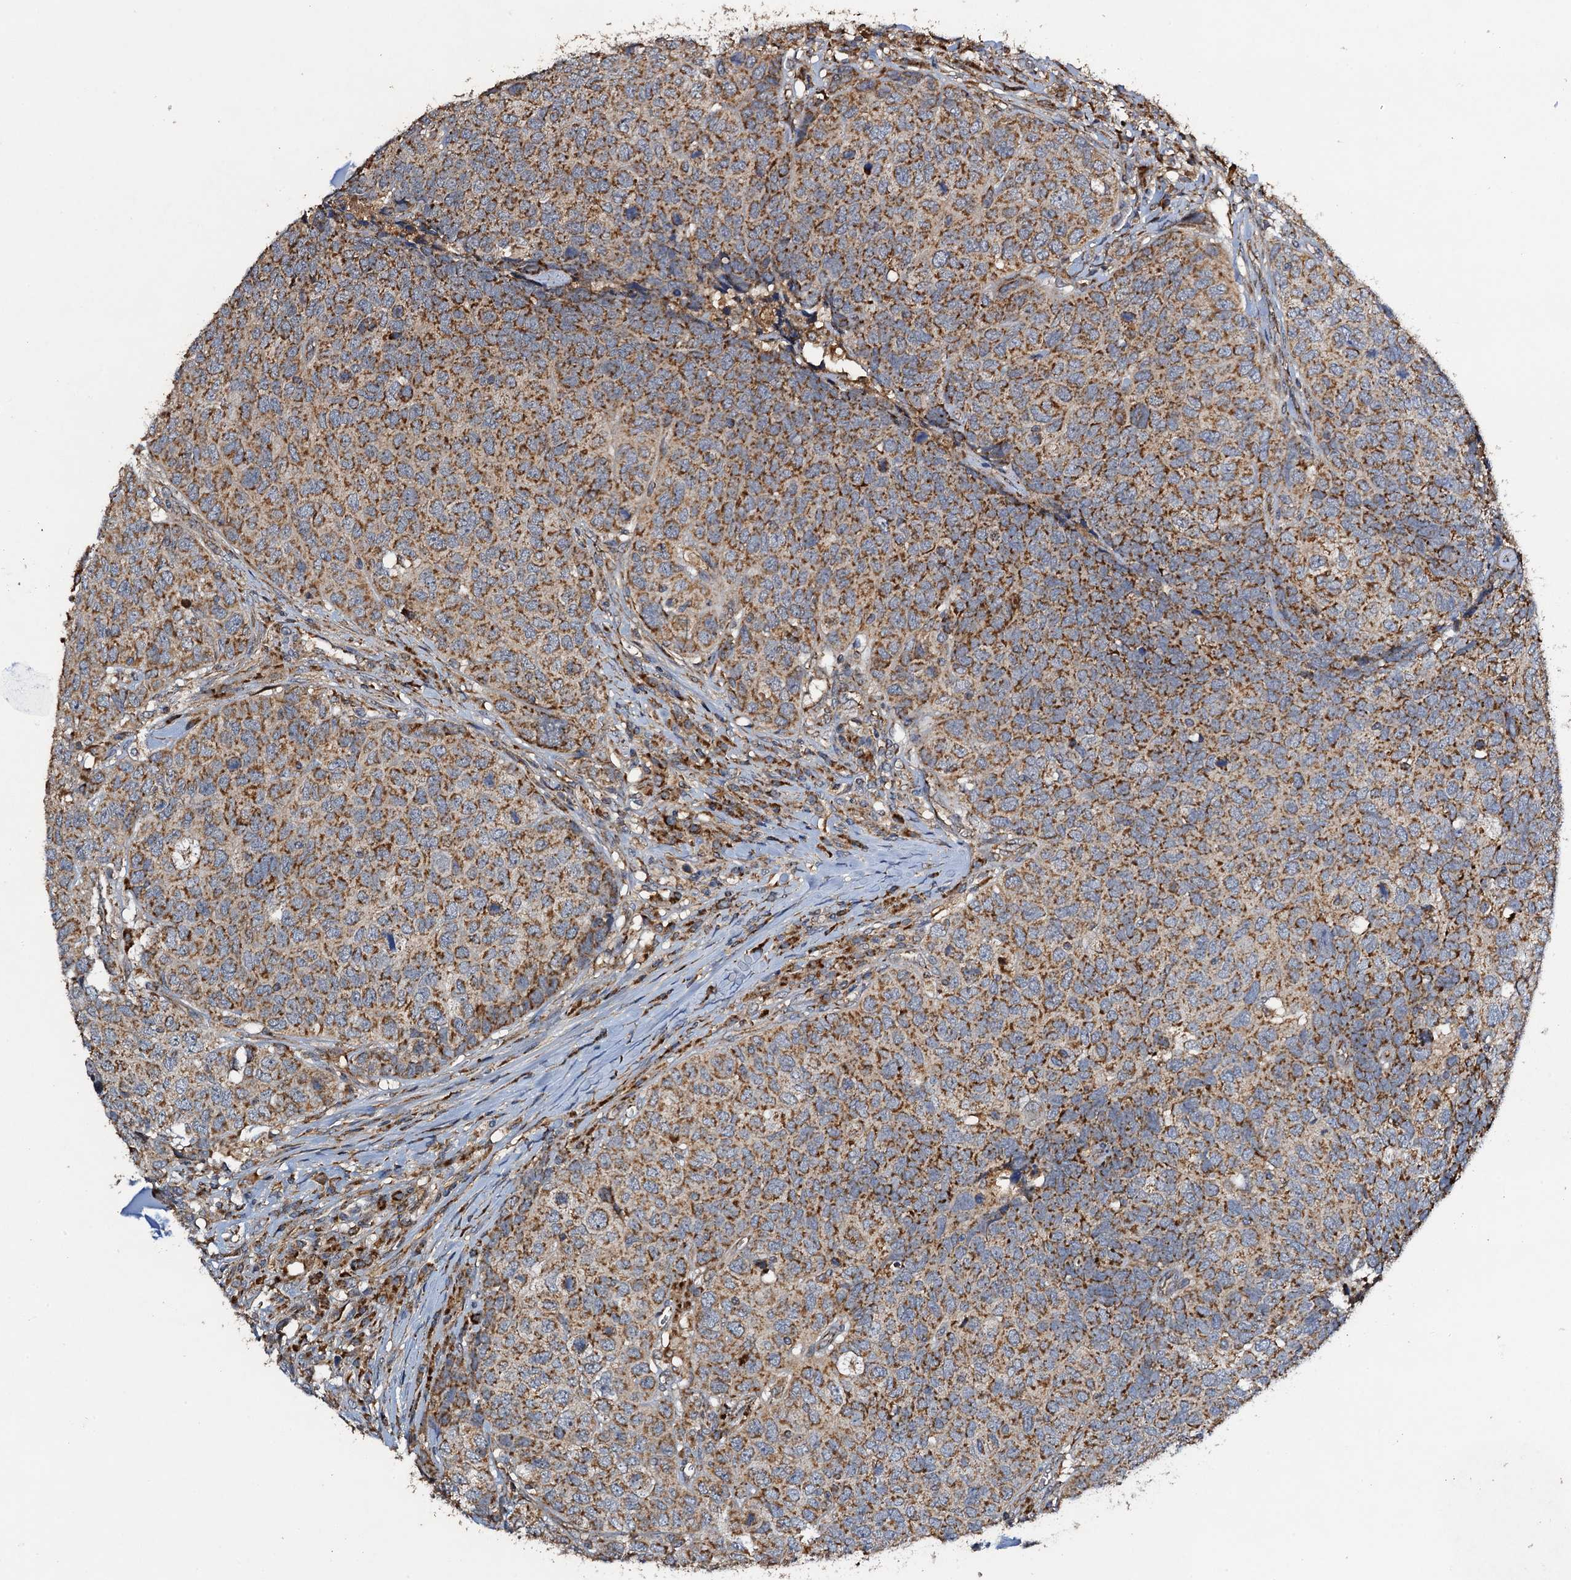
{"staining": {"intensity": "moderate", "quantity": ">75%", "location": "cytoplasmic/membranous"}, "tissue": "head and neck cancer", "cell_type": "Tumor cells", "image_type": "cancer", "snomed": [{"axis": "morphology", "description": "Squamous cell carcinoma, NOS"}, {"axis": "topography", "description": "Head-Neck"}], "caption": "Brown immunohistochemical staining in human head and neck cancer (squamous cell carcinoma) reveals moderate cytoplasmic/membranous positivity in approximately >75% of tumor cells.", "gene": "NDUFA13", "patient": {"sex": "male", "age": 66}}